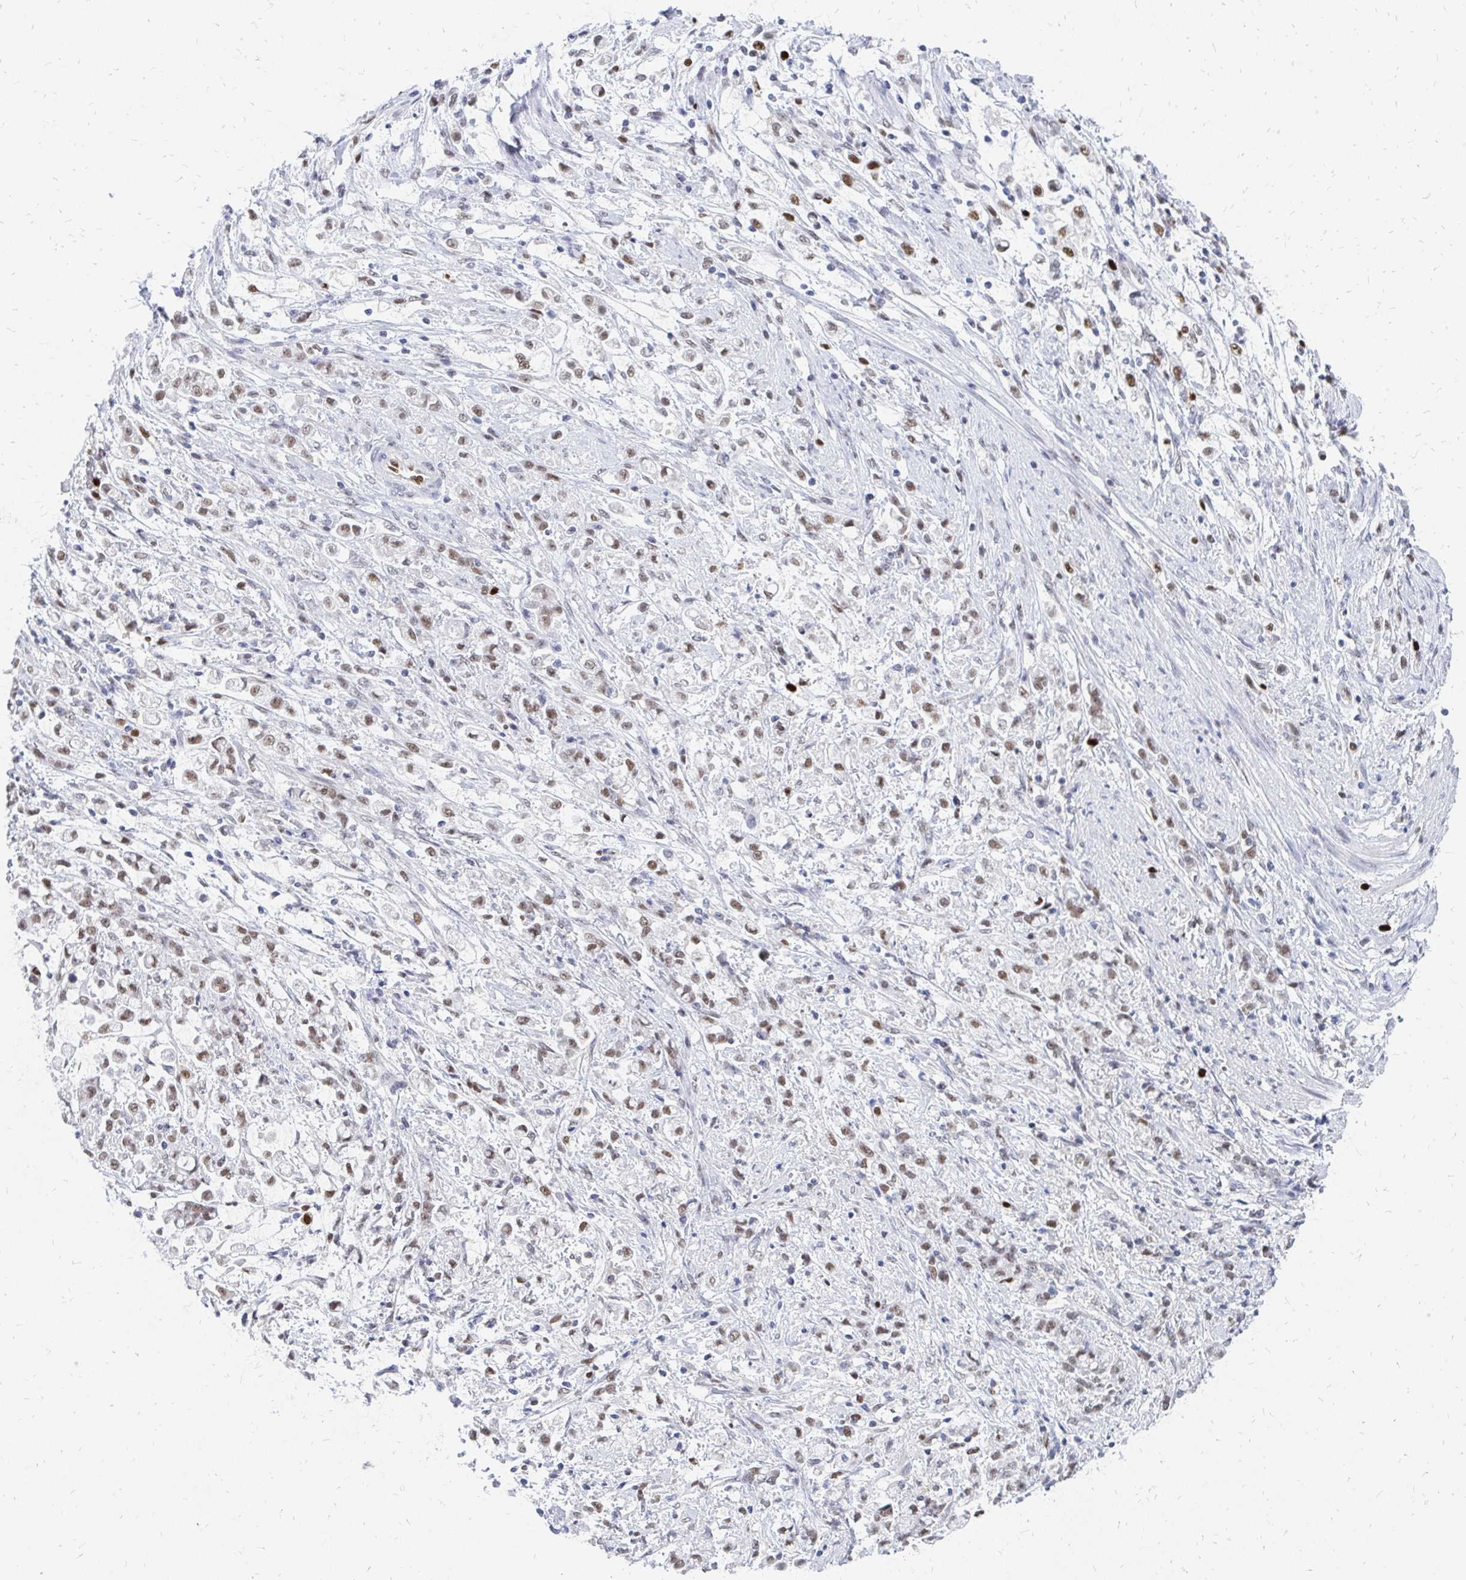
{"staining": {"intensity": "moderate", "quantity": ">75%", "location": "nuclear"}, "tissue": "stomach cancer", "cell_type": "Tumor cells", "image_type": "cancer", "snomed": [{"axis": "morphology", "description": "Adenocarcinoma, NOS"}, {"axis": "topography", "description": "Stomach"}], "caption": "Stomach adenocarcinoma tissue exhibits moderate nuclear expression in about >75% of tumor cells", "gene": "PLK3", "patient": {"sex": "female", "age": 60}}